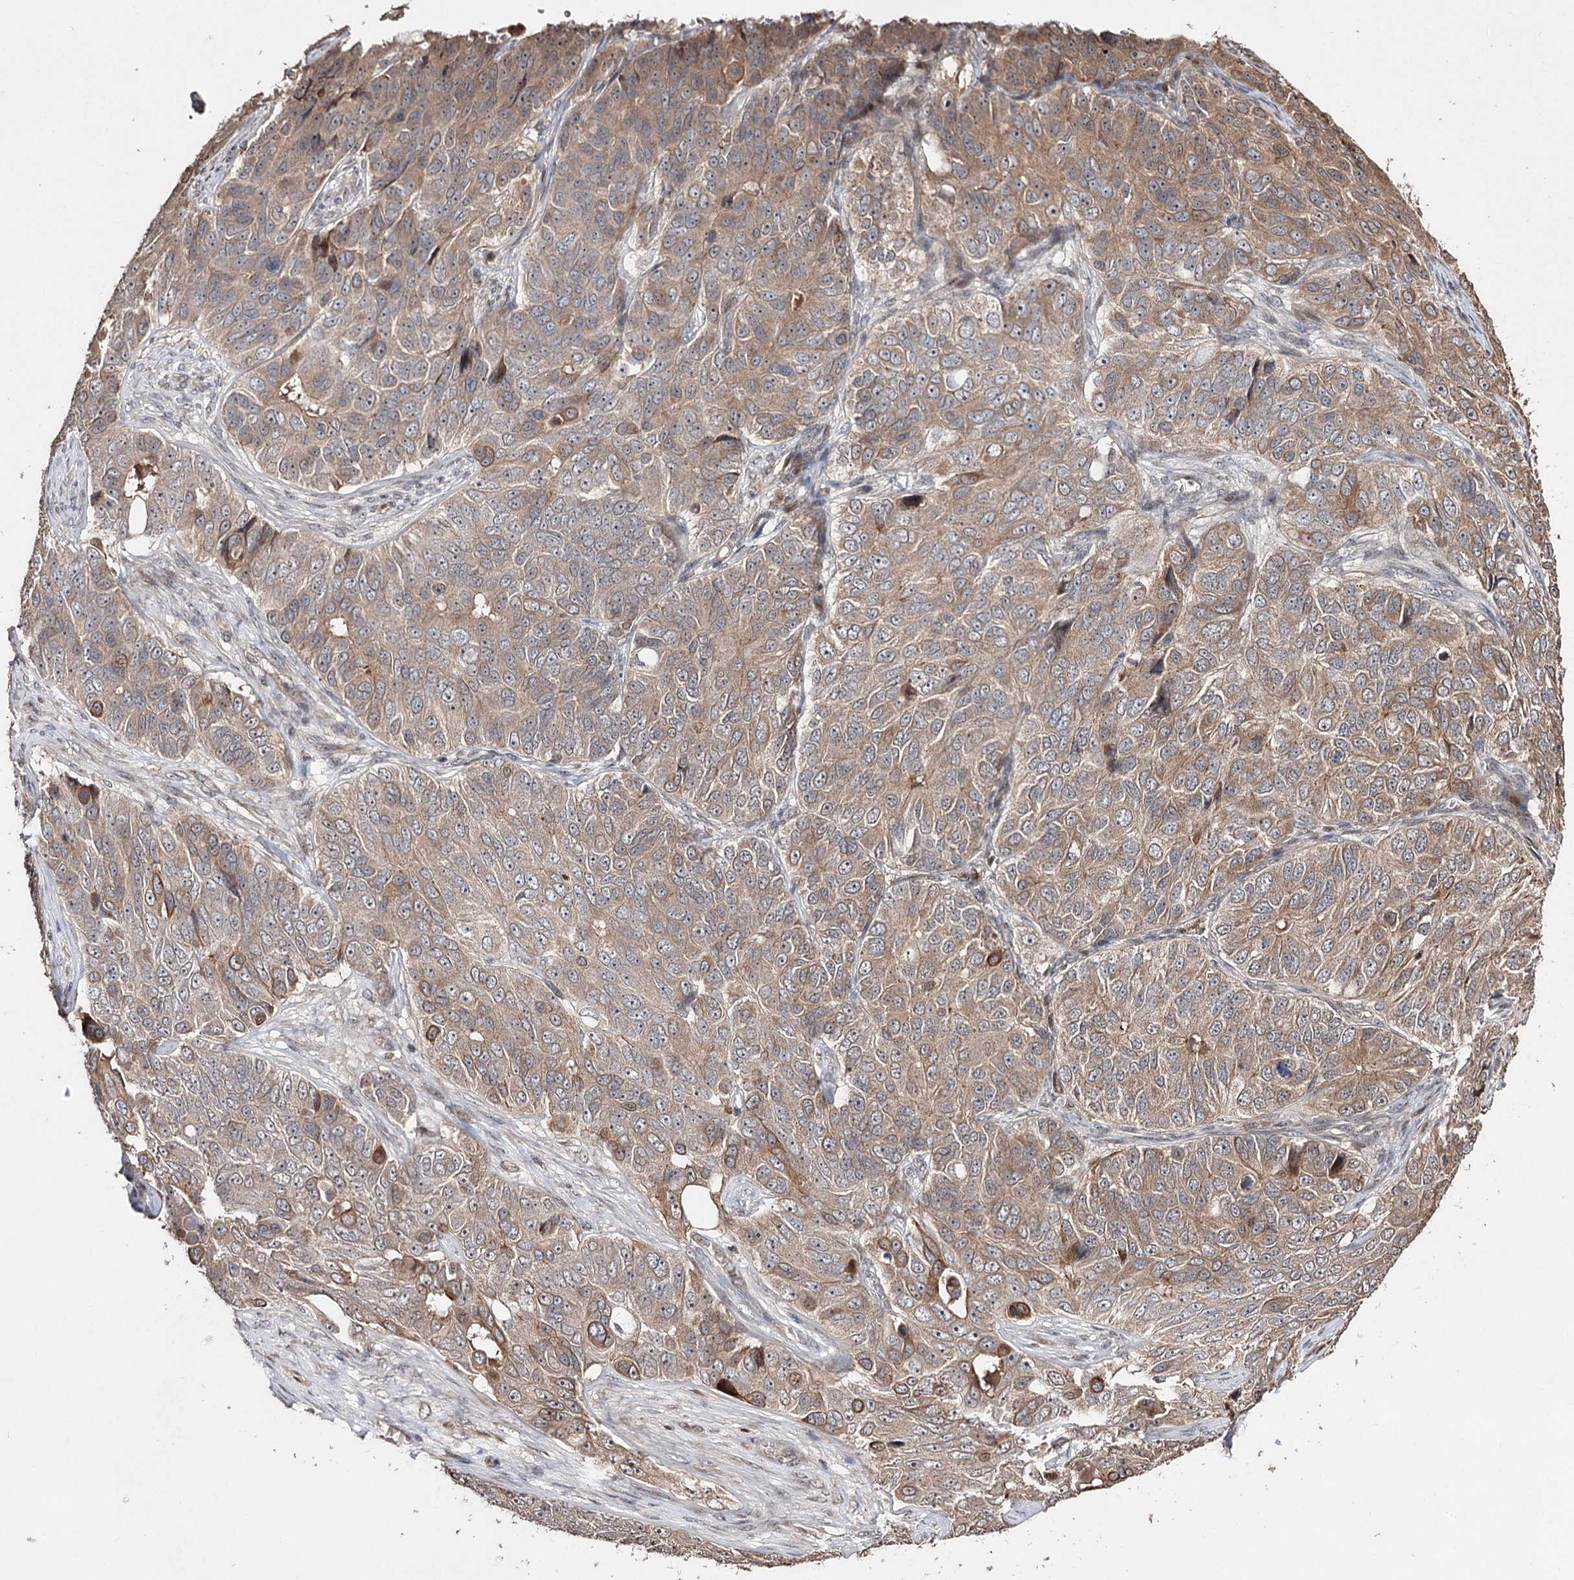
{"staining": {"intensity": "moderate", "quantity": ">75%", "location": "cytoplasmic/membranous"}, "tissue": "ovarian cancer", "cell_type": "Tumor cells", "image_type": "cancer", "snomed": [{"axis": "morphology", "description": "Carcinoma, endometroid"}, {"axis": "topography", "description": "Ovary"}], "caption": "Protein staining displays moderate cytoplasmic/membranous expression in about >75% of tumor cells in endometroid carcinoma (ovarian). (brown staining indicates protein expression, while blue staining denotes nuclei).", "gene": "CPNE8", "patient": {"sex": "female", "age": 51}}